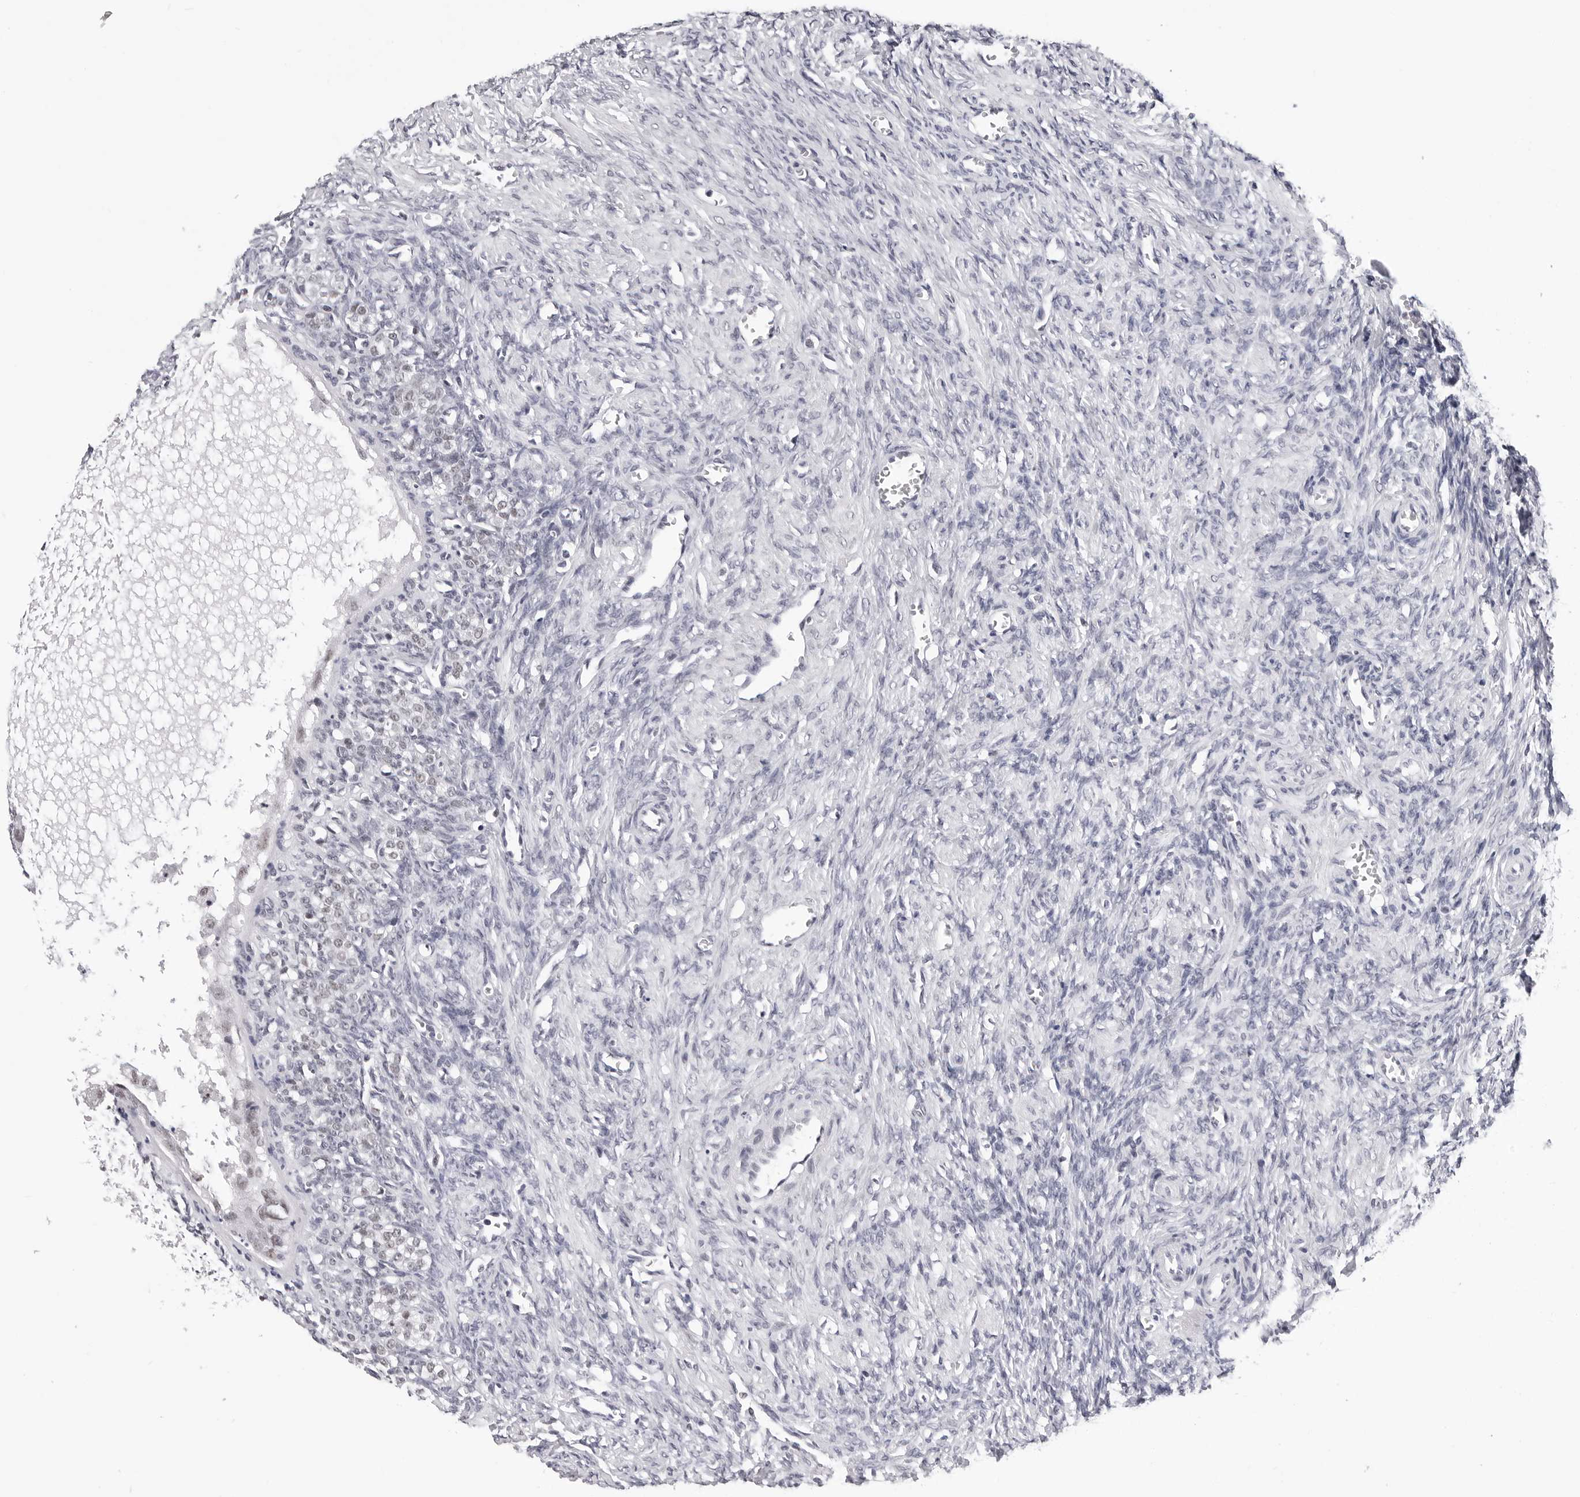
{"staining": {"intensity": "negative", "quantity": "none", "location": "none"}, "tissue": "ovary", "cell_type": "Follicle cells", "image_type": "normal", "snomed": [{"axis": "morphology", "description": "Normal tissue, NOS"}, {"axis": "topography", "description": "Ovary"}], "caption": "Human ovary stained for a protein using IHC displays no expression in follicle cells.", "gene": "SF3B4", "patient": {"sex": "female", "age": 27}}